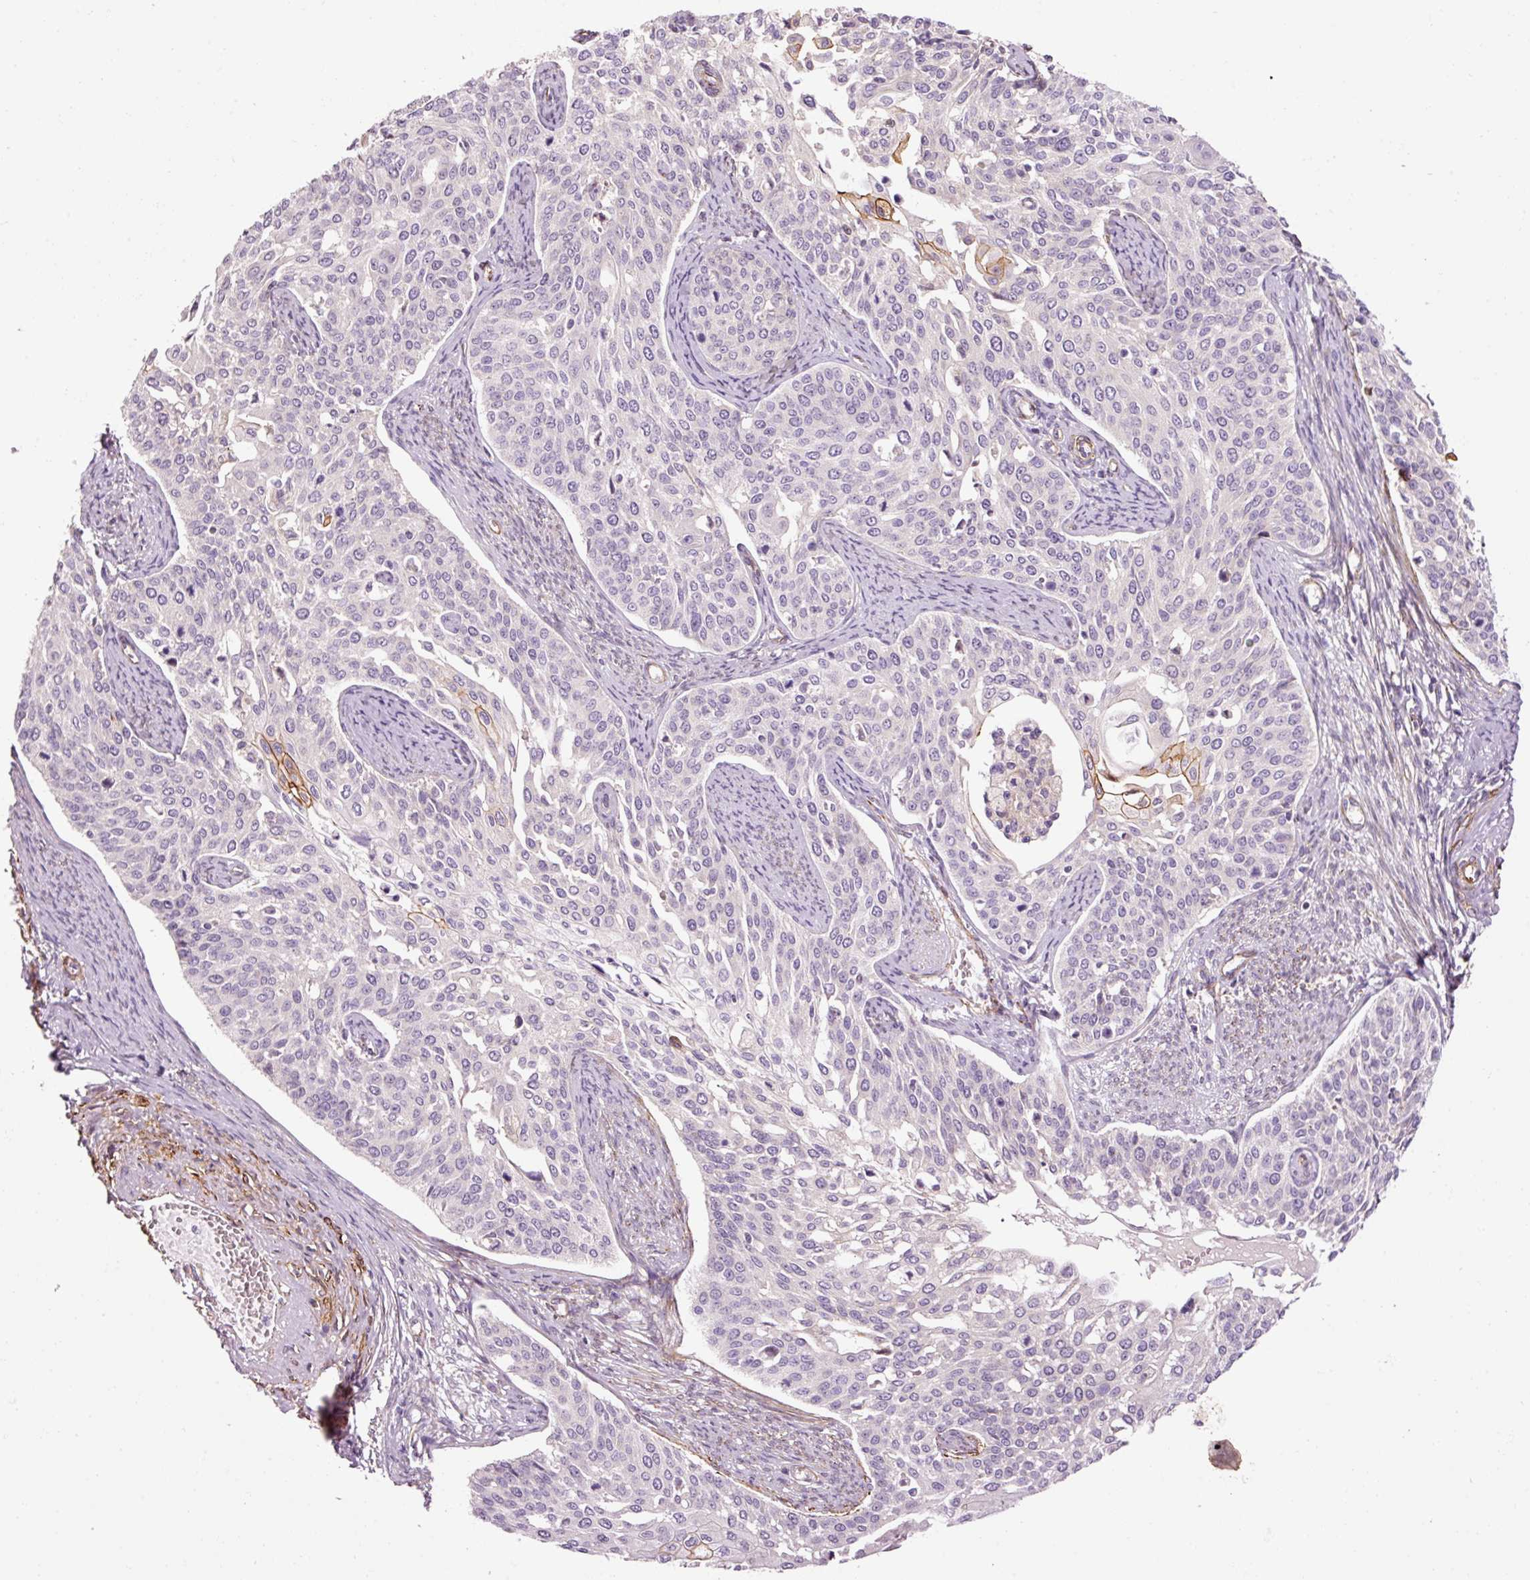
{"staining": {"intensity": "negative", "quantity": "none", "location": "none"}, "tissue": "cervical cancer", "cell_type": "Tumor cells", "image_type": "cancer", "snomed": [{"axis": "morphology", "description": "Squamous cell carcinoma, NOS"}, {"axis": "topography", "description": "Cervix"}], "caption": "Immunohistochemistry (IHC) of cervical cancer (squamous cell carcinoma) shows no expression in tumor cells.", "gene": "ANKRD20A1", "patient": {"sex": "female", "age": 44}}